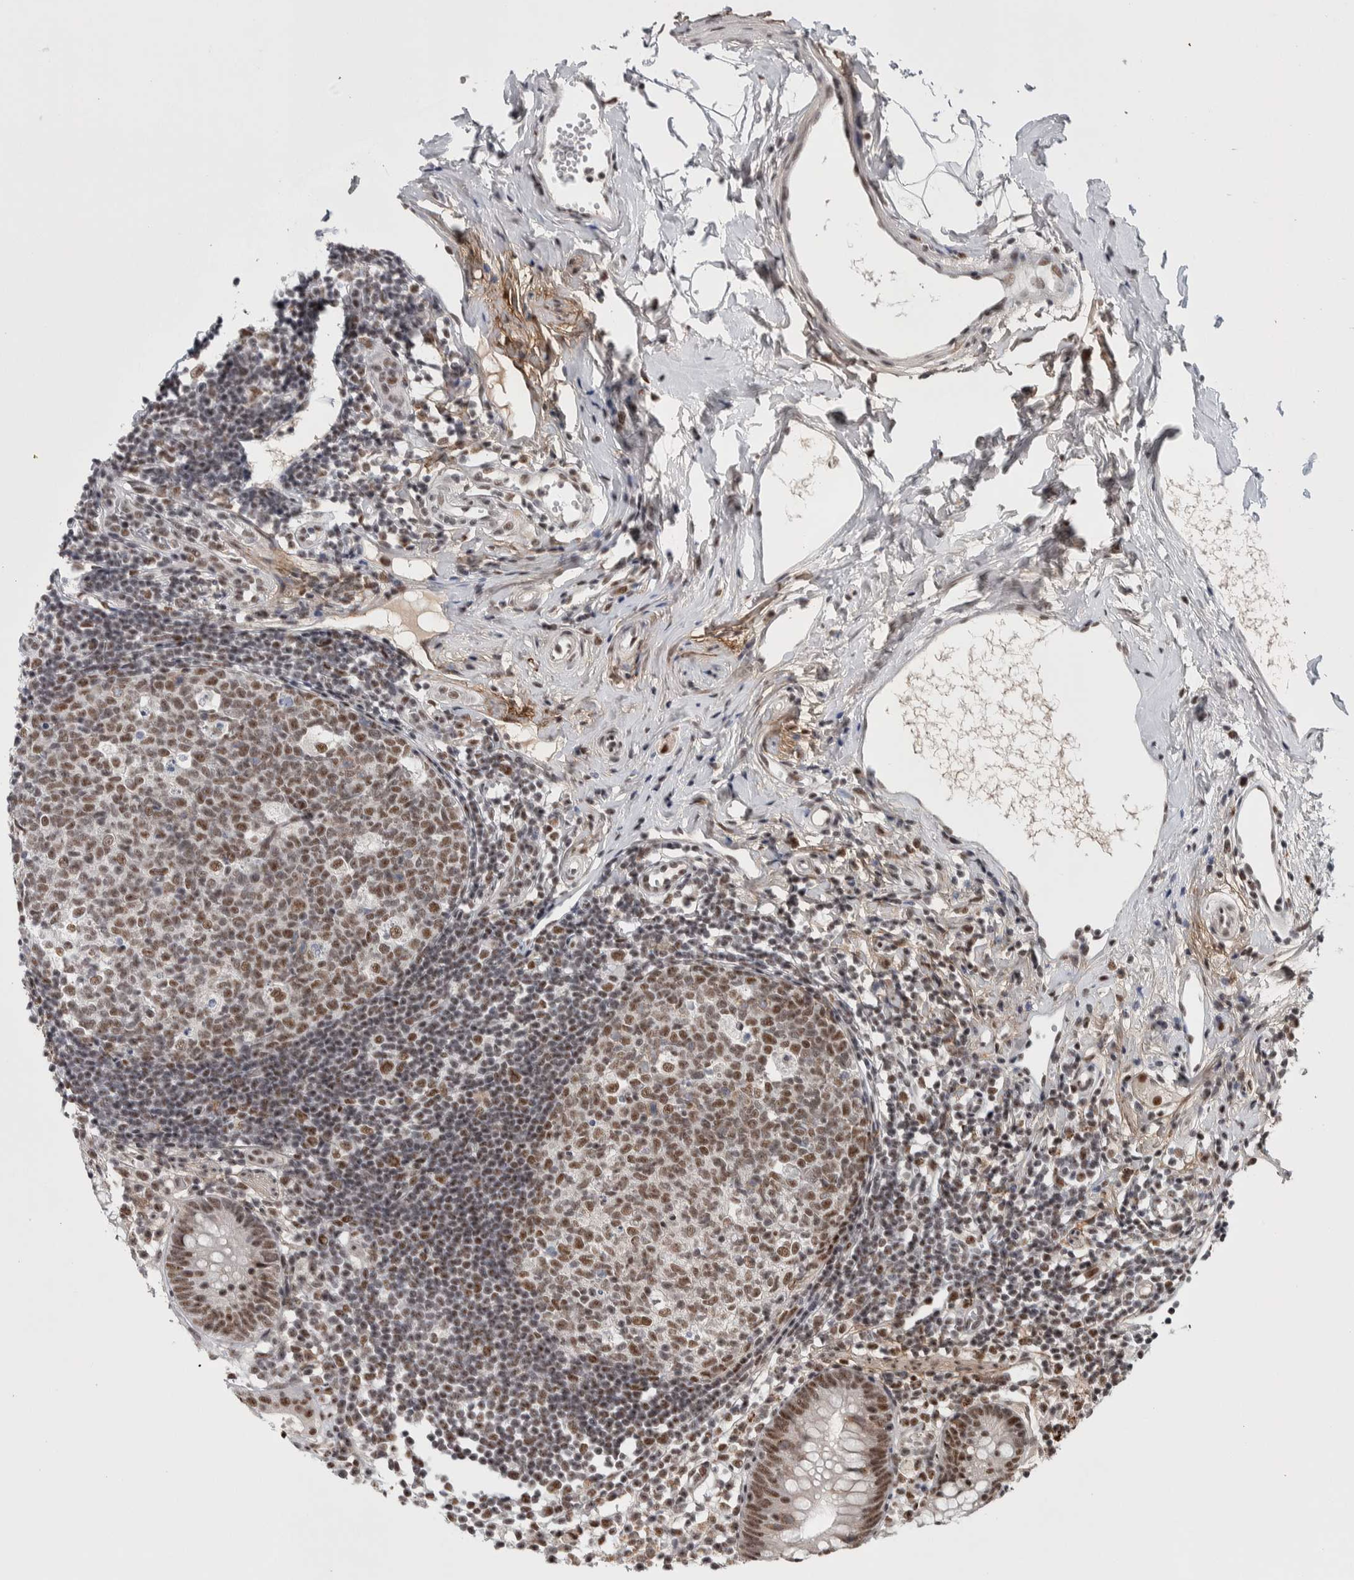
{"staining": {"intensity": "moderate", "quantity": "<25%", "location": "nuclear"}, "tissue": "appendix", "cell_type": "Glandular cells", "image_type": "normal", "snomed": [{"axis": "morphology", "description": "Normal tissue, NOS"}, {"axis": "topography", "description": "Appendix"}], "caption": "Appendix stained for a protein displays moderate nuclear positivity in glandular cells. (brown staining indicates protein expression, while blue staining denotes nuclei).", "gene": "ASPN", "patient": {"sex": "female", "age": 20}}